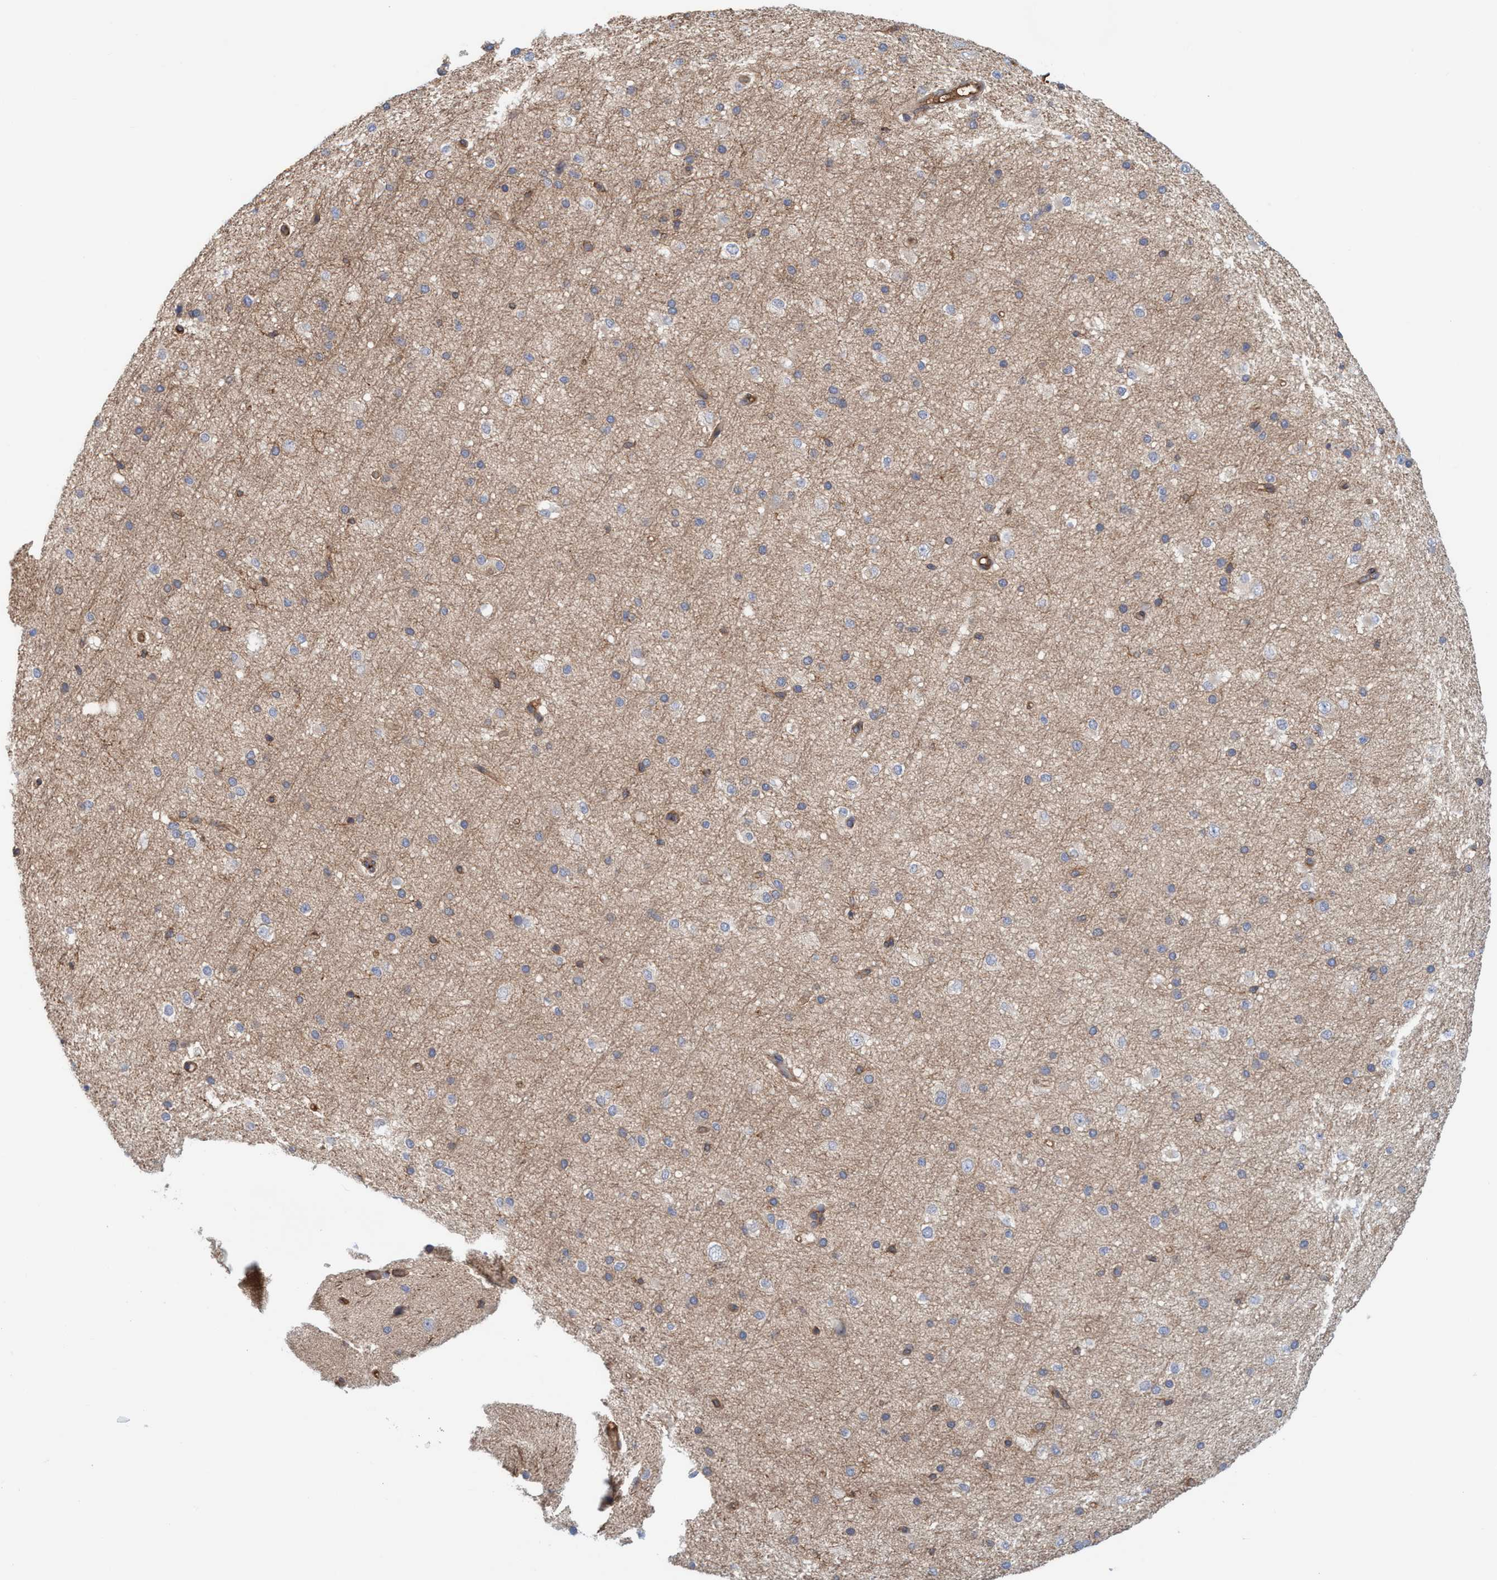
{"staining": {"intensity": "weak", "quantity": ">75%", "location": "cytoplasmic/membranous"}, "tissue": "cerebral cortex", "cell_type": "Endothelial cells", "image_type": "normal", "snomed": [{"axis": "morphology", "description": "Normal tissue, NOS"}, {"axis": "morphology", "description": "Developmental malformation"}, {"axis": "topography", "description": "Cerebral cortex"}], "caption": "High-power microscopy captured an IHC image of benign cerebral cortex, revealing weak cytoplasmic/membranous staining in about >75% of endothelial cells. The staining is performed using DAB brown chromogen to label protein expression. The nuclei are counter-stained blue using hematoxylin.", "gene": "SPECC1", "patient": {"sex": "female", "age": 30}}